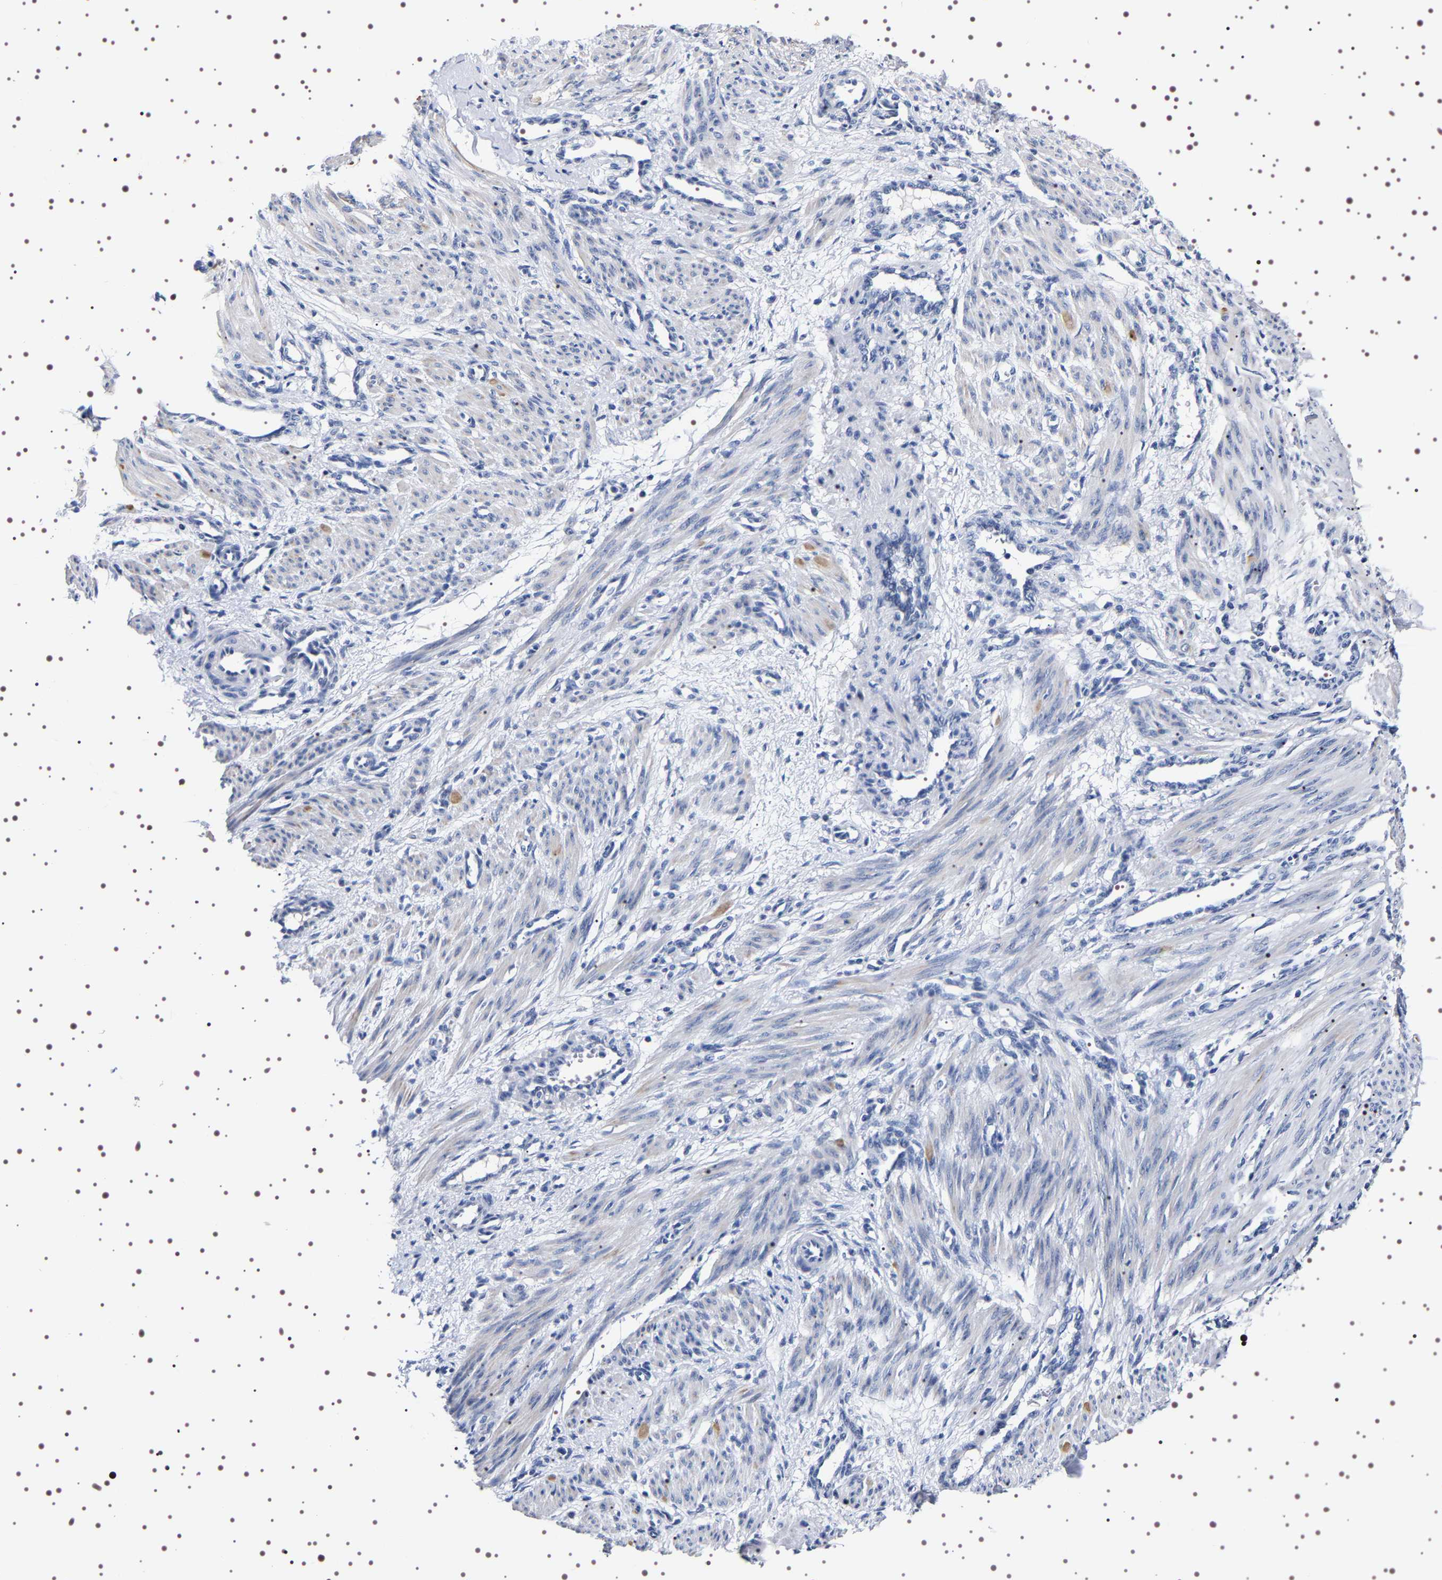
{"staining": {"intensity": "negative", "quantity": "none", "location": "none"}, "tissue": "smooth muscle", "cell_type": "Smooth muscle cells", "image_type": "normal", "snomed": [{"axis": "morphology", "description": "Normal tissue, NOS"}, {"axis": "topography", "description": "Endometrium"}], "caption": "Immunohistochemistry photomicrograph of unremarkable smooth muscle stained for a protein (brown), which exhibits no staining in smooth muscle cells. Brightfield microscopy of IHC stained with DAB (brown) and hematoxylin (blue), captured at high magnification.", "gene": "UBQLN3", "patient": {"sex": "female", "age": 33}}